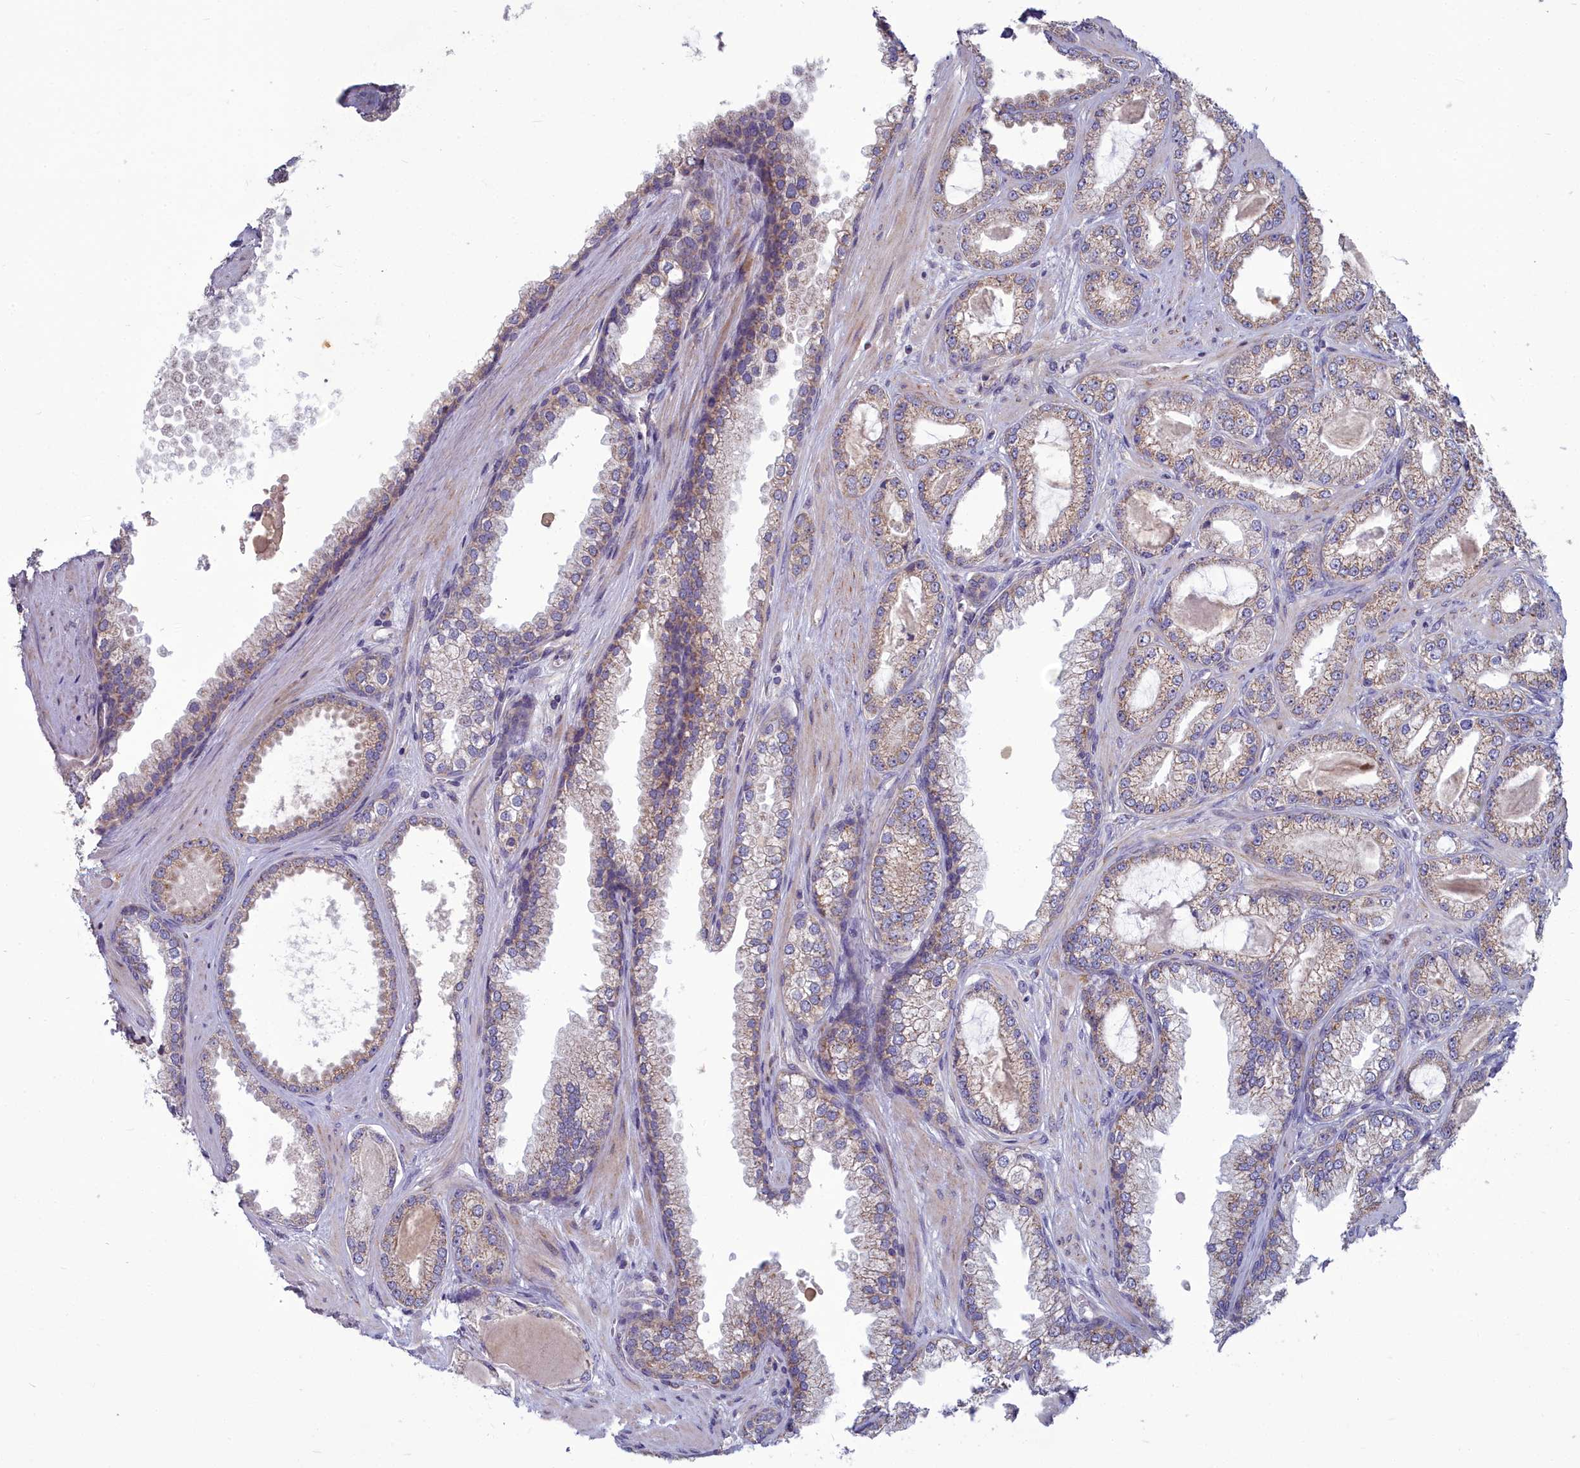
{"staining": {"intensity": "moderate", "quantity": ">75%", "location": "cytoplasmic/membranous"}, "tissue": "prostate cancer", "cell_type": "Tumor cells", "image_type": "cancer", "snomed": [{"axis": "morphology", "description": "Adenocarcinoma, Low grade"}, {"axis": "topography", "description": "Prostate"}], "caption": "Prostate adenocarcinoma (low-grade) stained for a protein reveals moderate cytoplasmic/membranous positivity in tumor cells. (DAB = brown stain, brightfield microscopy at high magnification).", "gene": "COX20", "patient": {"sex": "male", "age": 57}}